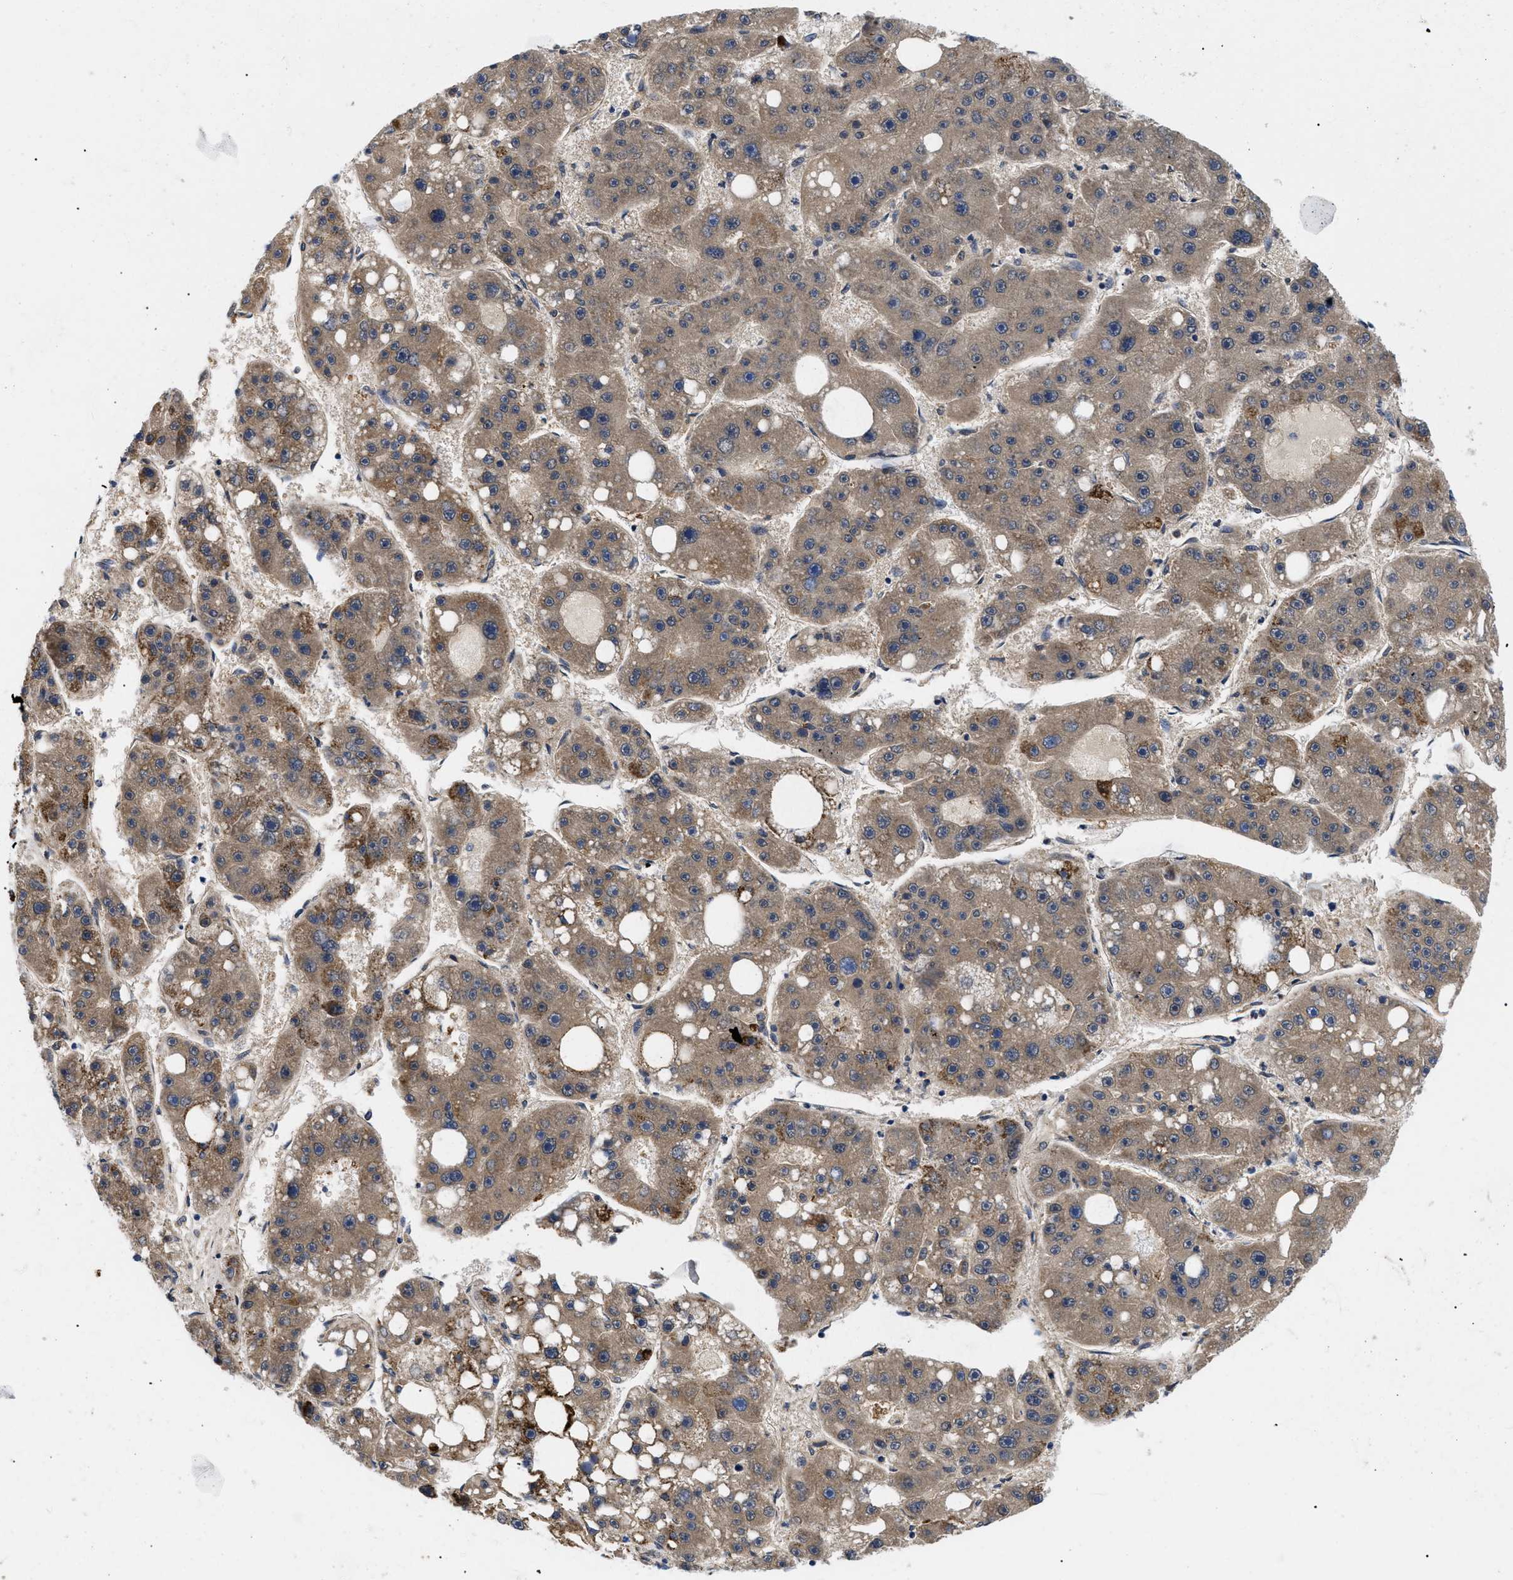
{"staining": {"intensity": "moderate", "quantity": ">75%", "location": "cytoplasmic/membranous"}, "tissue": "liver cancer", "cell_type": "Tumor cells", "image_type": "cancer", "snomed": [{"axis": "morphology", "description": "Carcinoma, Hepatocellular, NOS"}, {"axis": "topography", "description": "Liver"}], "caption": "Liver cancer was stained to show a protein in brown. There is medium levels of moderate cytoplasmic/membranous positivity in about >75% of tumor cells.", "gene": "GPR149", "patient": {"sex": "female", "age": 61}}